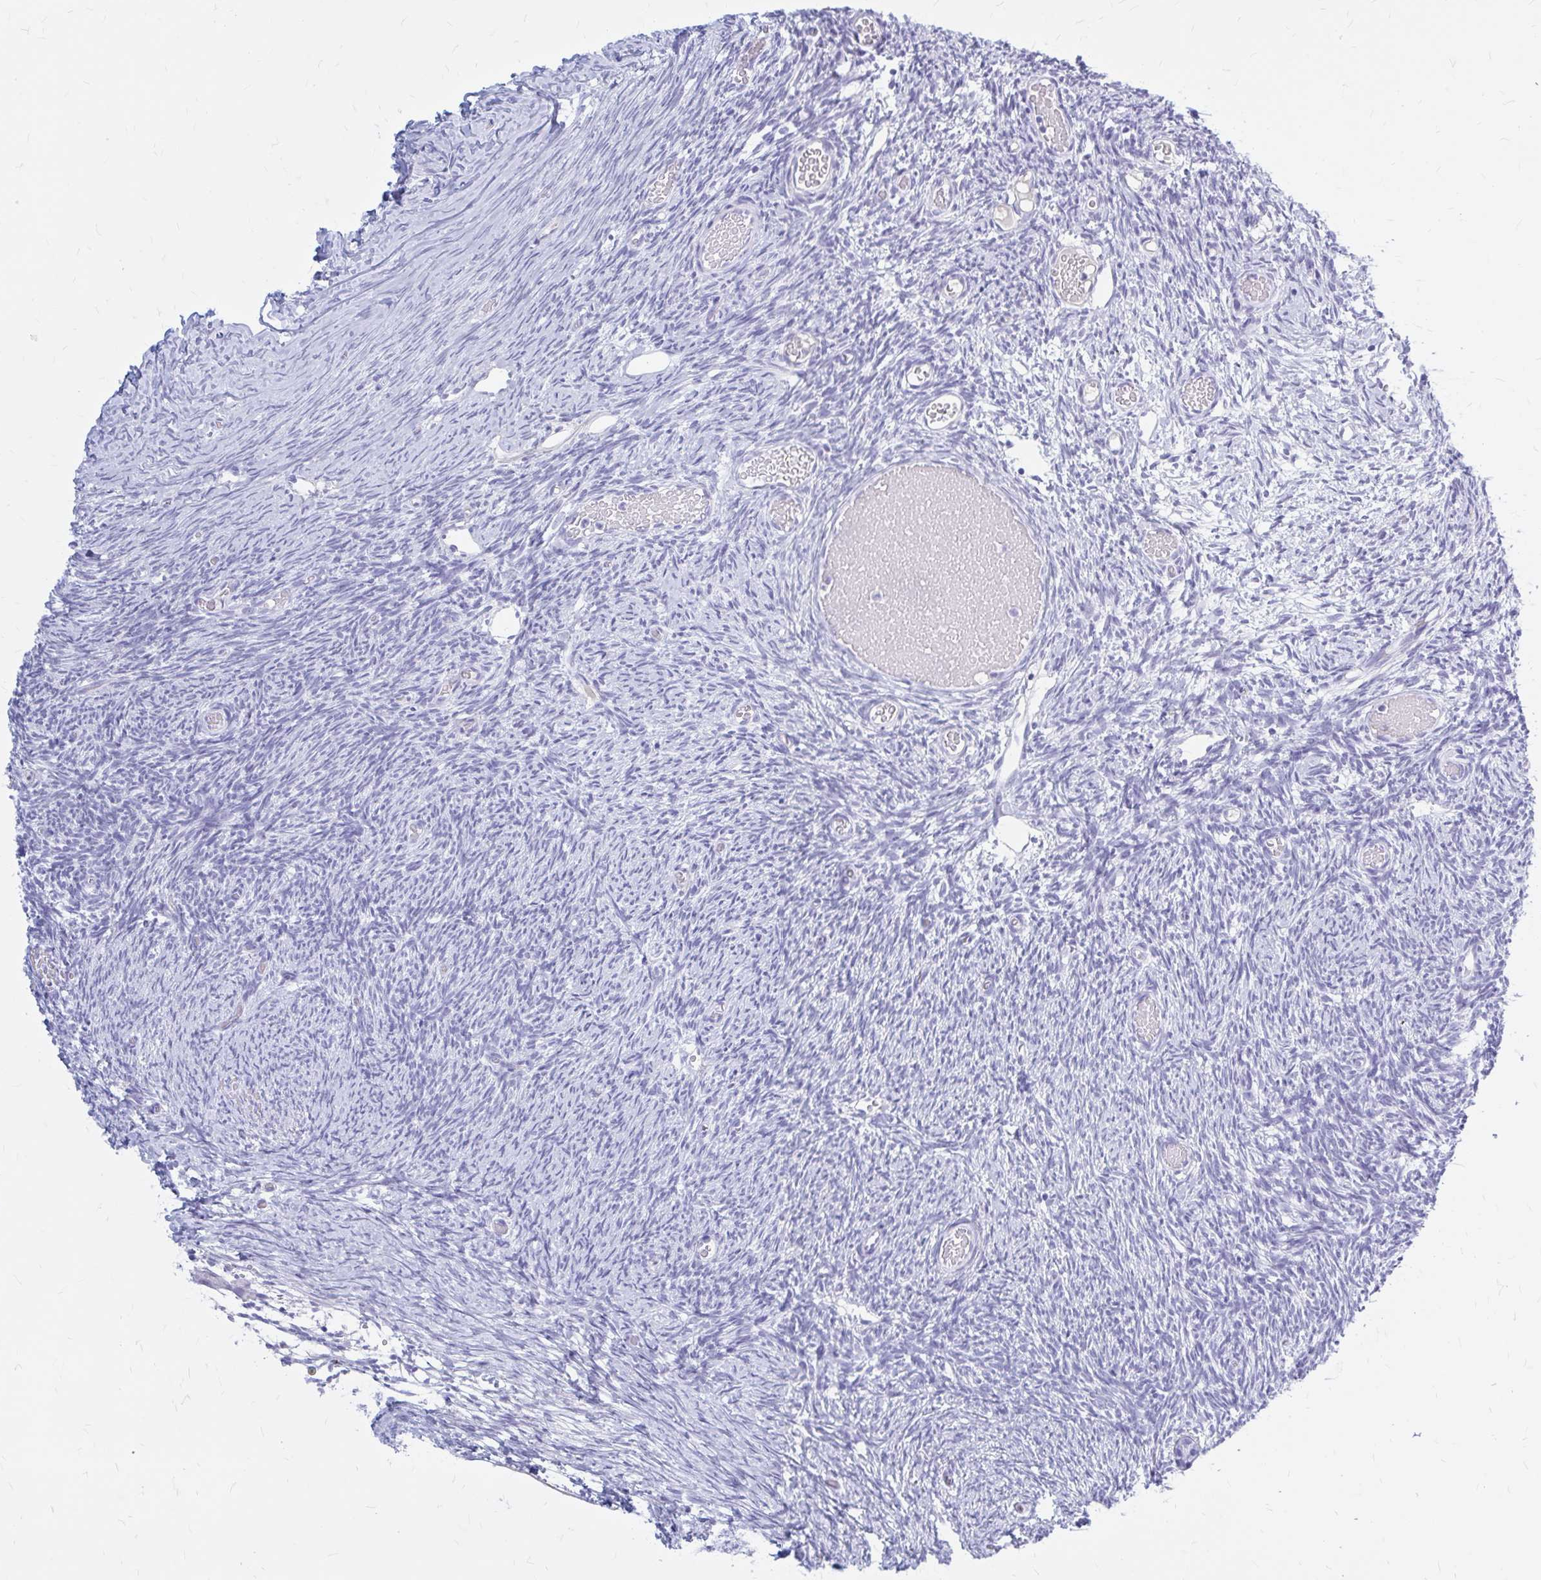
{"staining": {"intensity": "negative", "quantity": "none", "location": "none"}, "tissue": "ovary", "cell_type": "Follicle cells", "image_type": "normal", "snomed": [{"axis": "morphology", "description": "Normal tissue, NOS"}, {"axis": "topography", "description": "Ovary"}], "caption": "Immunohistochemical staining of unremarkable ovary shows no significant positivity in follicle cells.", "gene": "KLHDC7A", "patient": {"sex": "female", "age": 39}}